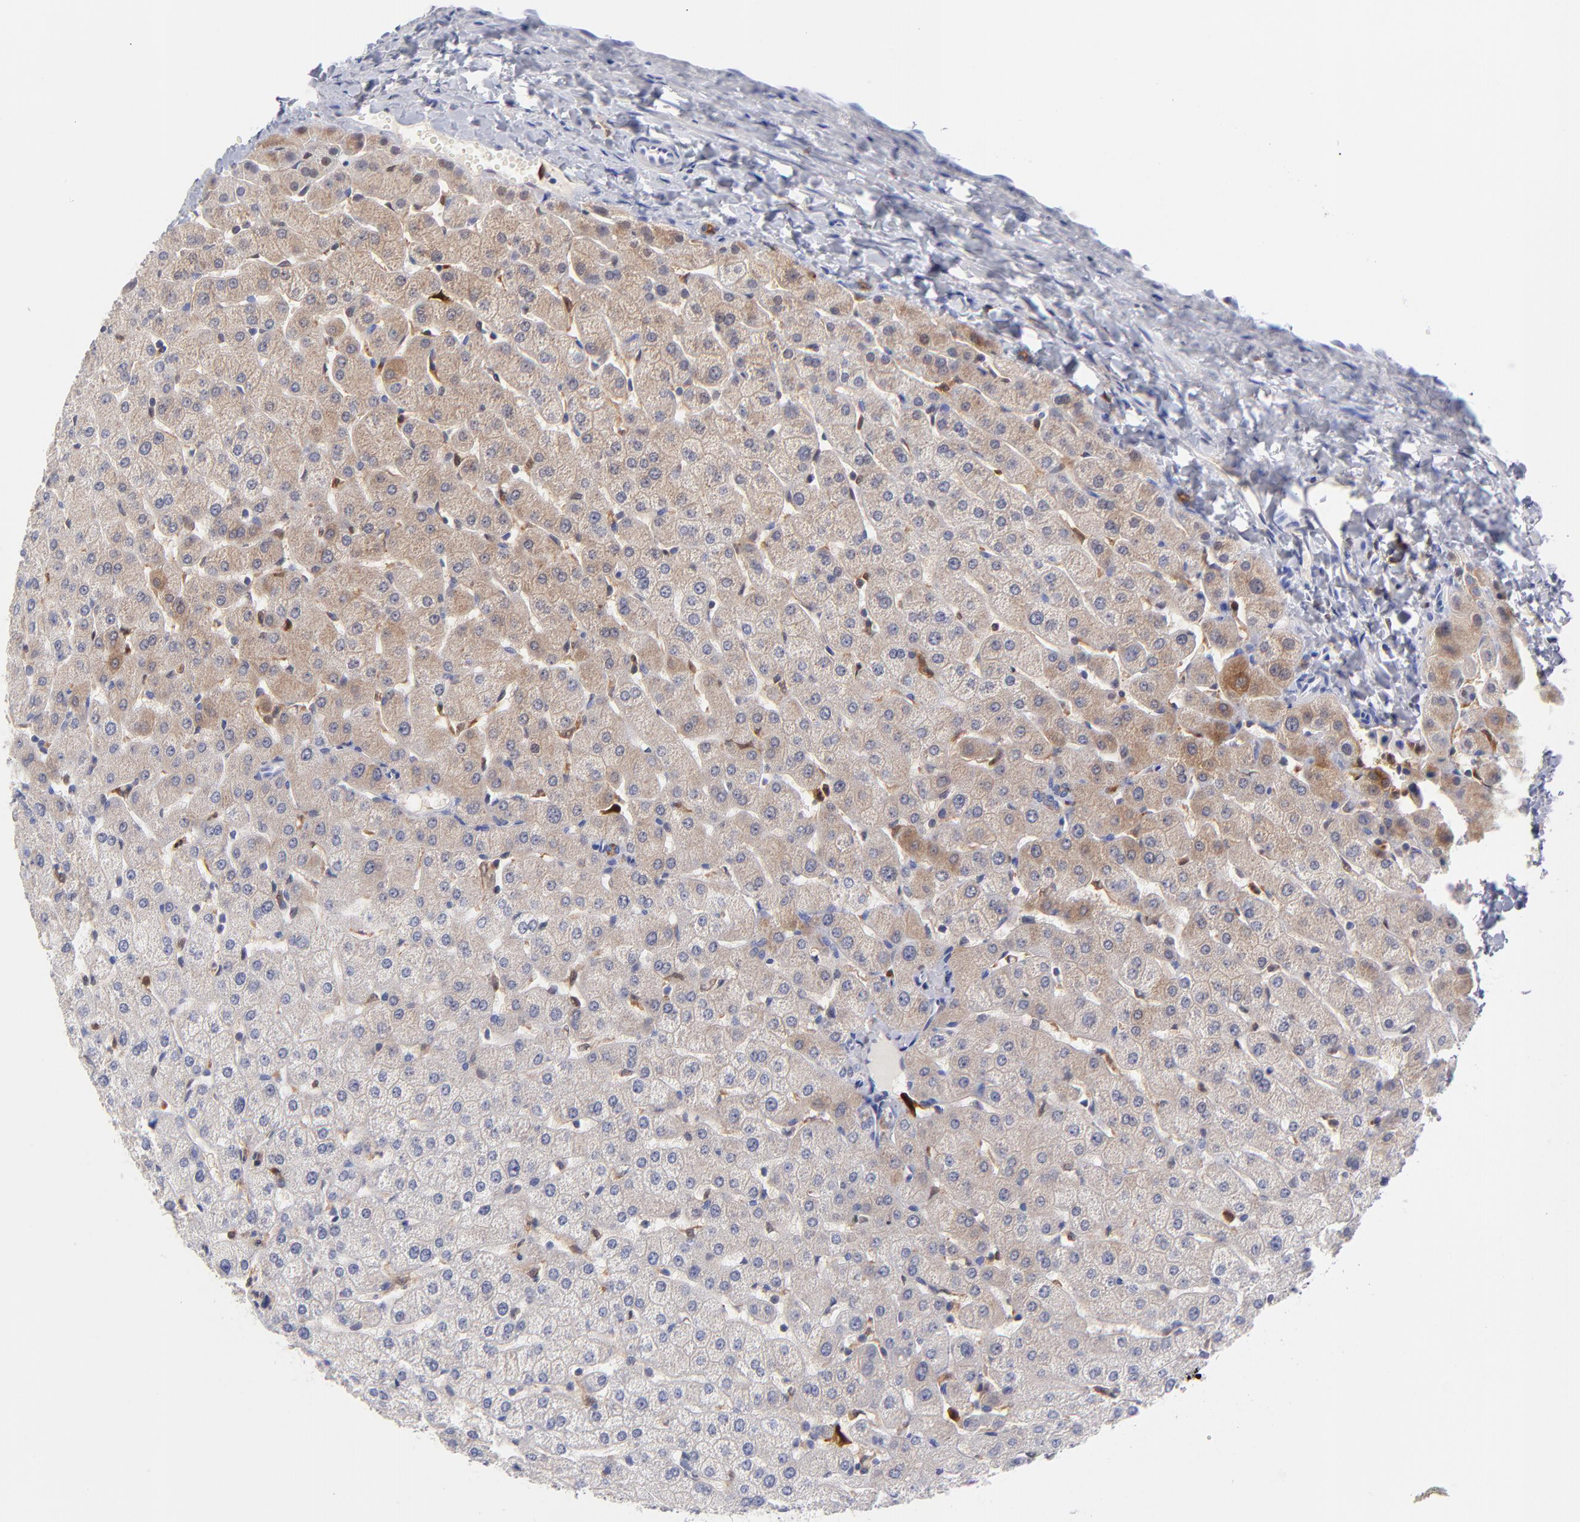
{"staining": {"intensity": "weak", "quantity": ">75%", "location": "cytoplasmic/membranous"}, "tissue": "liver", "cell_type": "Cholangiocytes", "image_type": "normal", "snomed": [{"axis": "morphology", "description": "Normal tissue, NOS"}, {"axis": "morphology", "description": "Fibrosis, NOS"}, {"axis": "topography", "description": "Liver"}], "caption": "A low amount of weak cytoplasmic/membranous expression is seen in about >75% of cholangiocytes in benign liver.", "gene": "BID", "patient": {"sex": "female", "age": 29}}